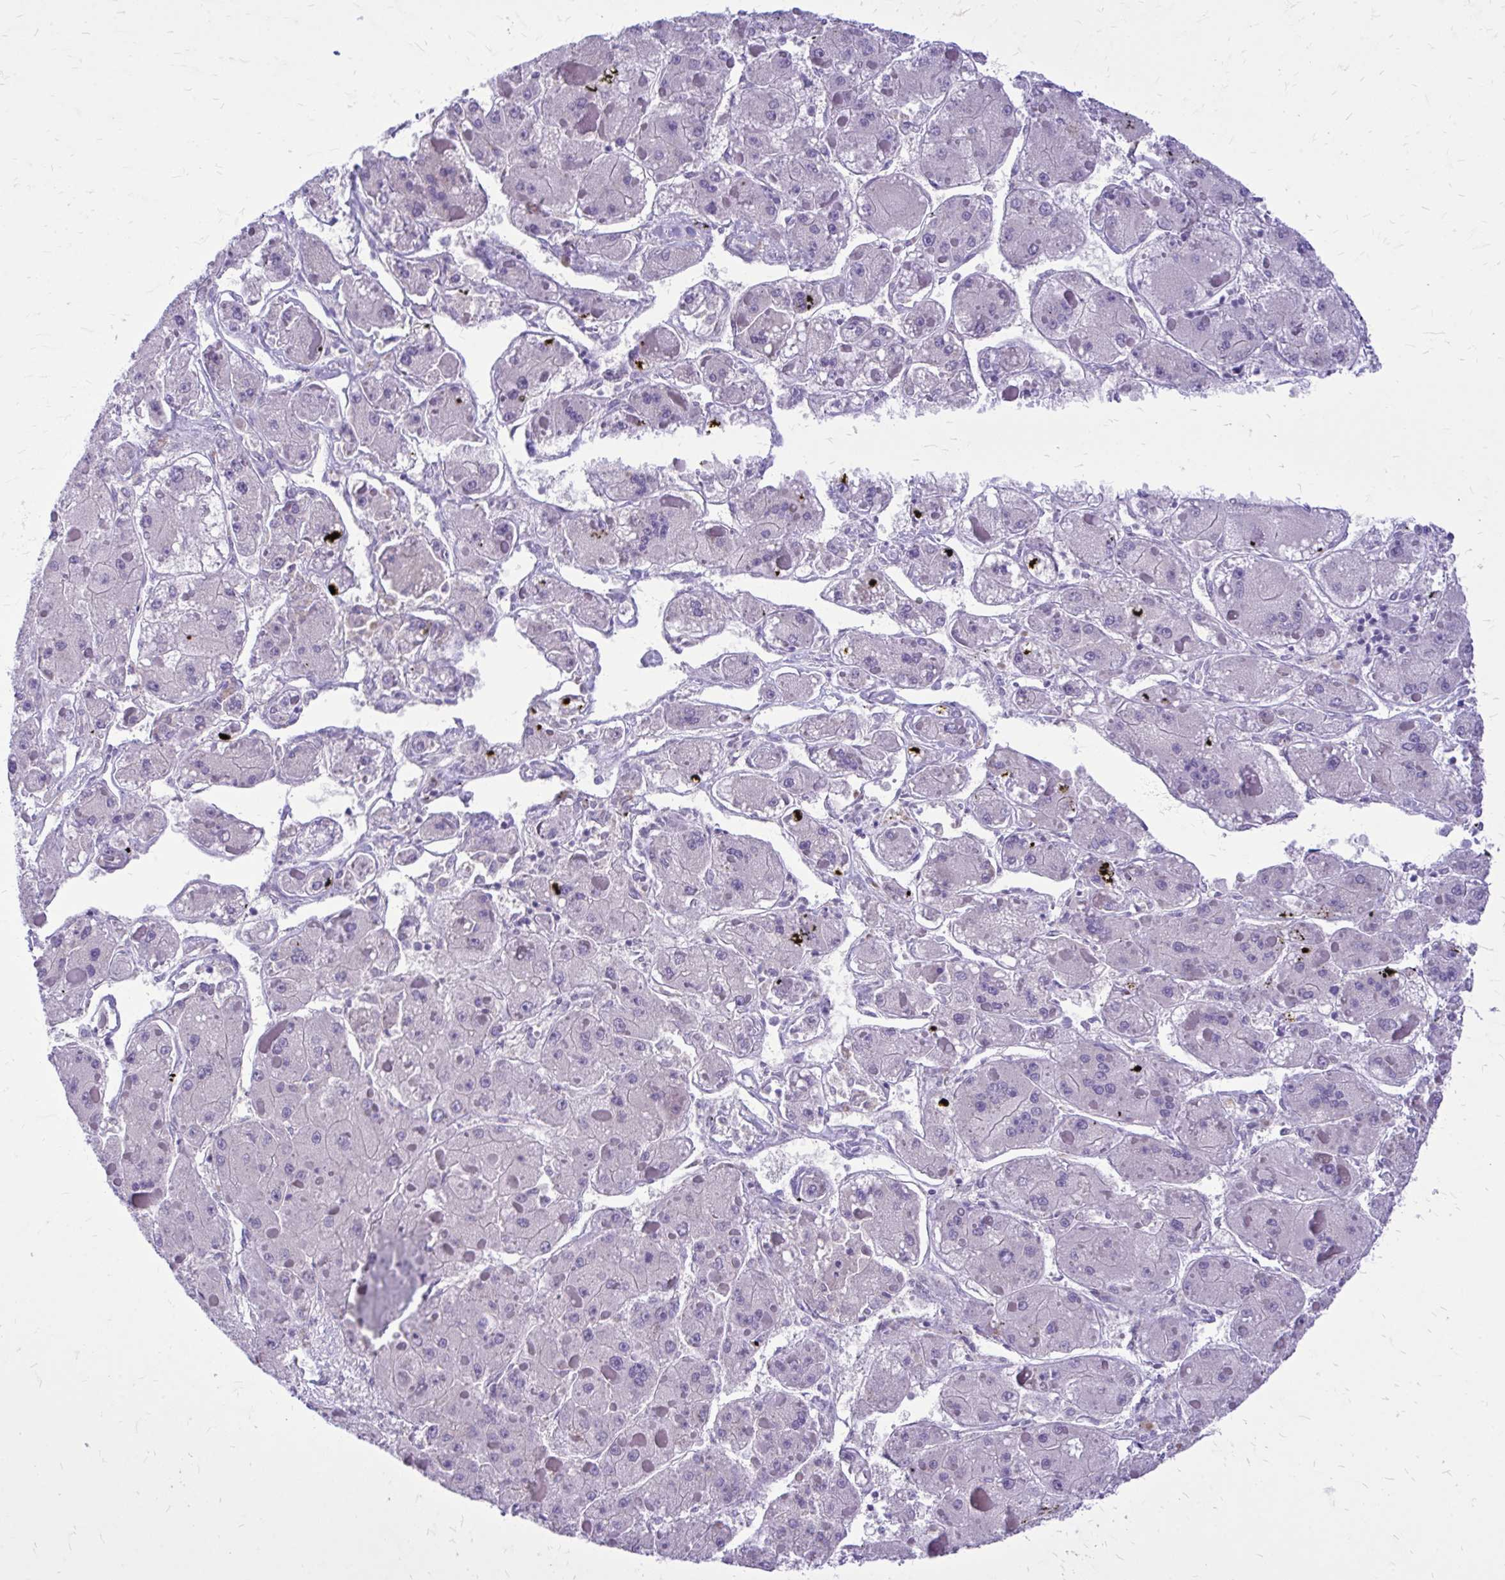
{"staining": {"intensity": "negative", "quantity": "none", "location": "none"}, "tissue": "liver cancer", "cell_type": "Tumor cells", "image_type": "cancer", "snomed": [{"axis": "morphology", "description": "Carcinoma, Hepatocellular, NOS"}, {"axis": "topography", "description": "Liver"}], "caption": "High magnification brightfield microscopy of liver cancer (hepatocellular carcinoma) stained with DAB (brown) and counterstained with hematoxylin (blue): tumor cells show no significant staining.", "gene": "ZBTB25", "patient": {"sex": "female", "age": 73}}